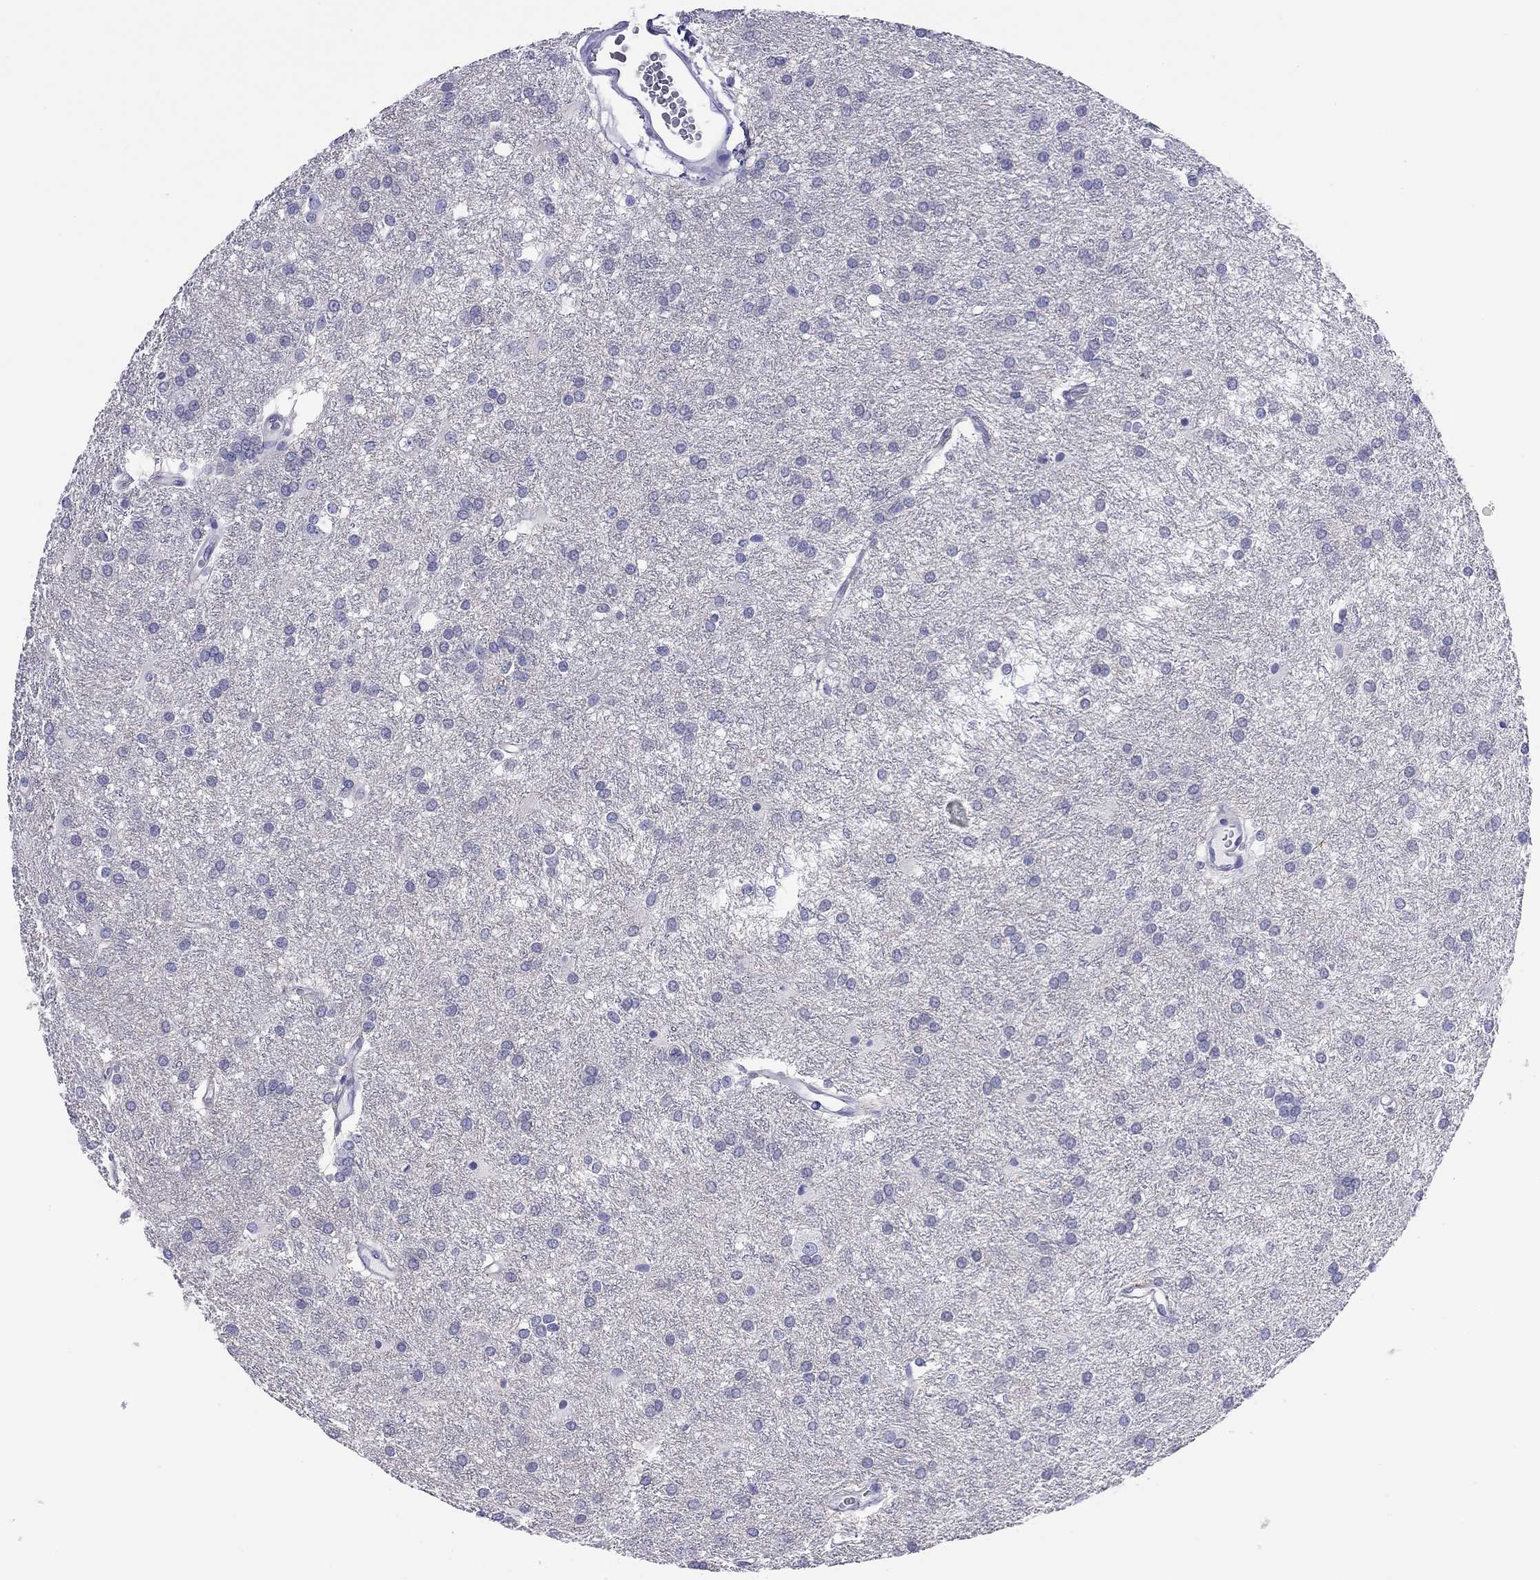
{"staining": {"intensity": "negative", "quantity": "none", "location": "none"}, "tissue": "glioma", "cell_type": "Tumor cells", "image_type": "cancer", "snomed": [{"axis": "morphology", "description": "Glioma, malignant, Low grade"}, {"axis": "topography", "description": "Brain"}], "caption": "Tumor cells show no significant protein staining in glioma. (Stains: DAB (3,3'-diaminobenzidine) immunohistochemistry (IHC) with hematoxylin counter stain, Microscopy: brightfield microscopy at high magnification).", "gene": "SLC46A2", "patient": {"sex": "female", "age": 32}}